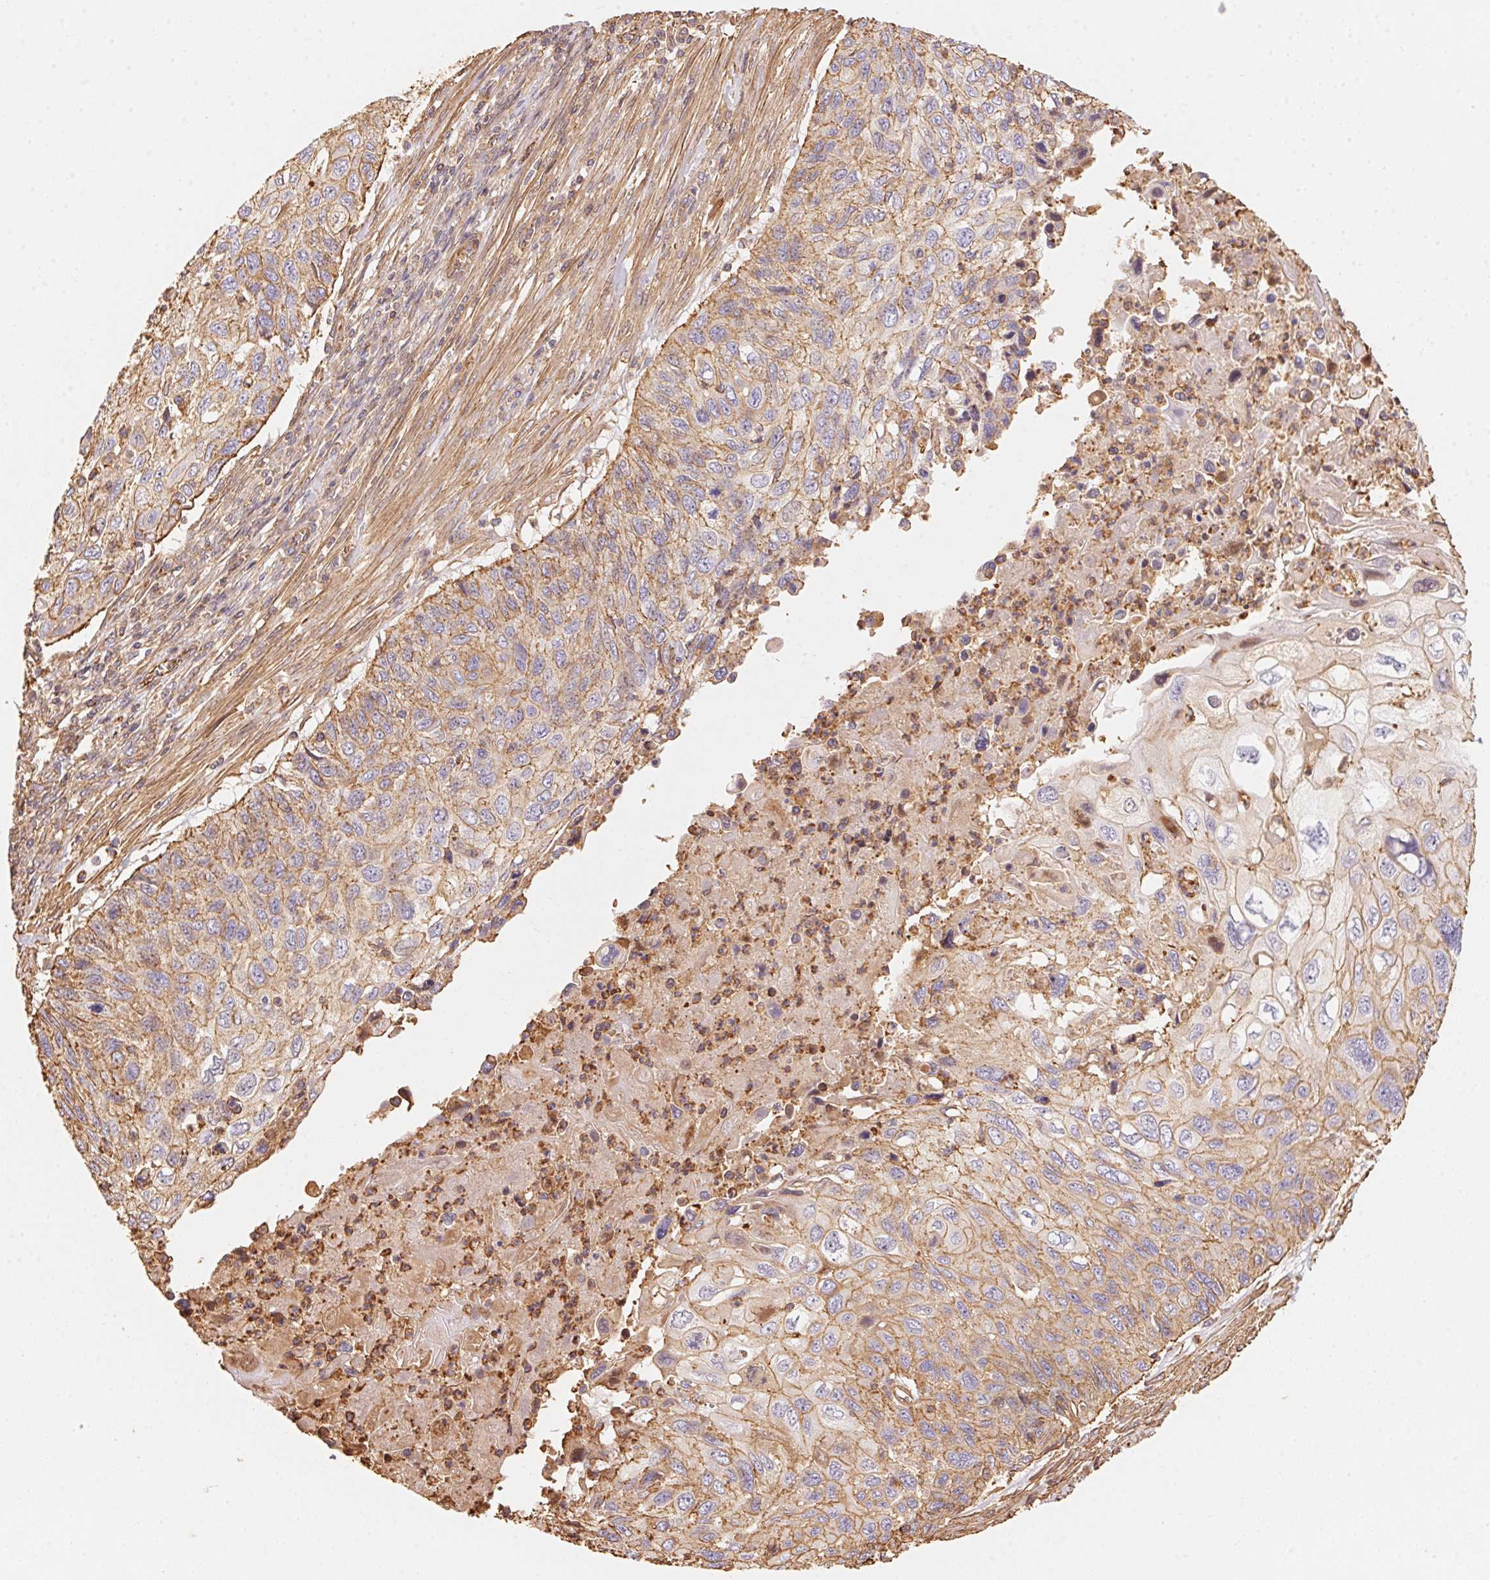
{"staining": {"intensity": "weak", "quantity": ">75%", "location": "cytoplasmic/membranous"}, "tissue": "cervical cancer", "cell_type": "Tumor cells", "image_type": "cancer", "snomed": [{"axis": "morphology", "description": "Squamous cell carcinoma, NOS"}, {"axis": "topography", "description": "Cervix"}], "caption": "An image of cervical cancer (squamous cell carcinoma) stained for a protein shows weak cytoplasmic/membranous brown staining in tumor cells. Nuclei are stained in blue.", "gene": "FRAS1", "patient": {"sex": "female", "age": 70}}